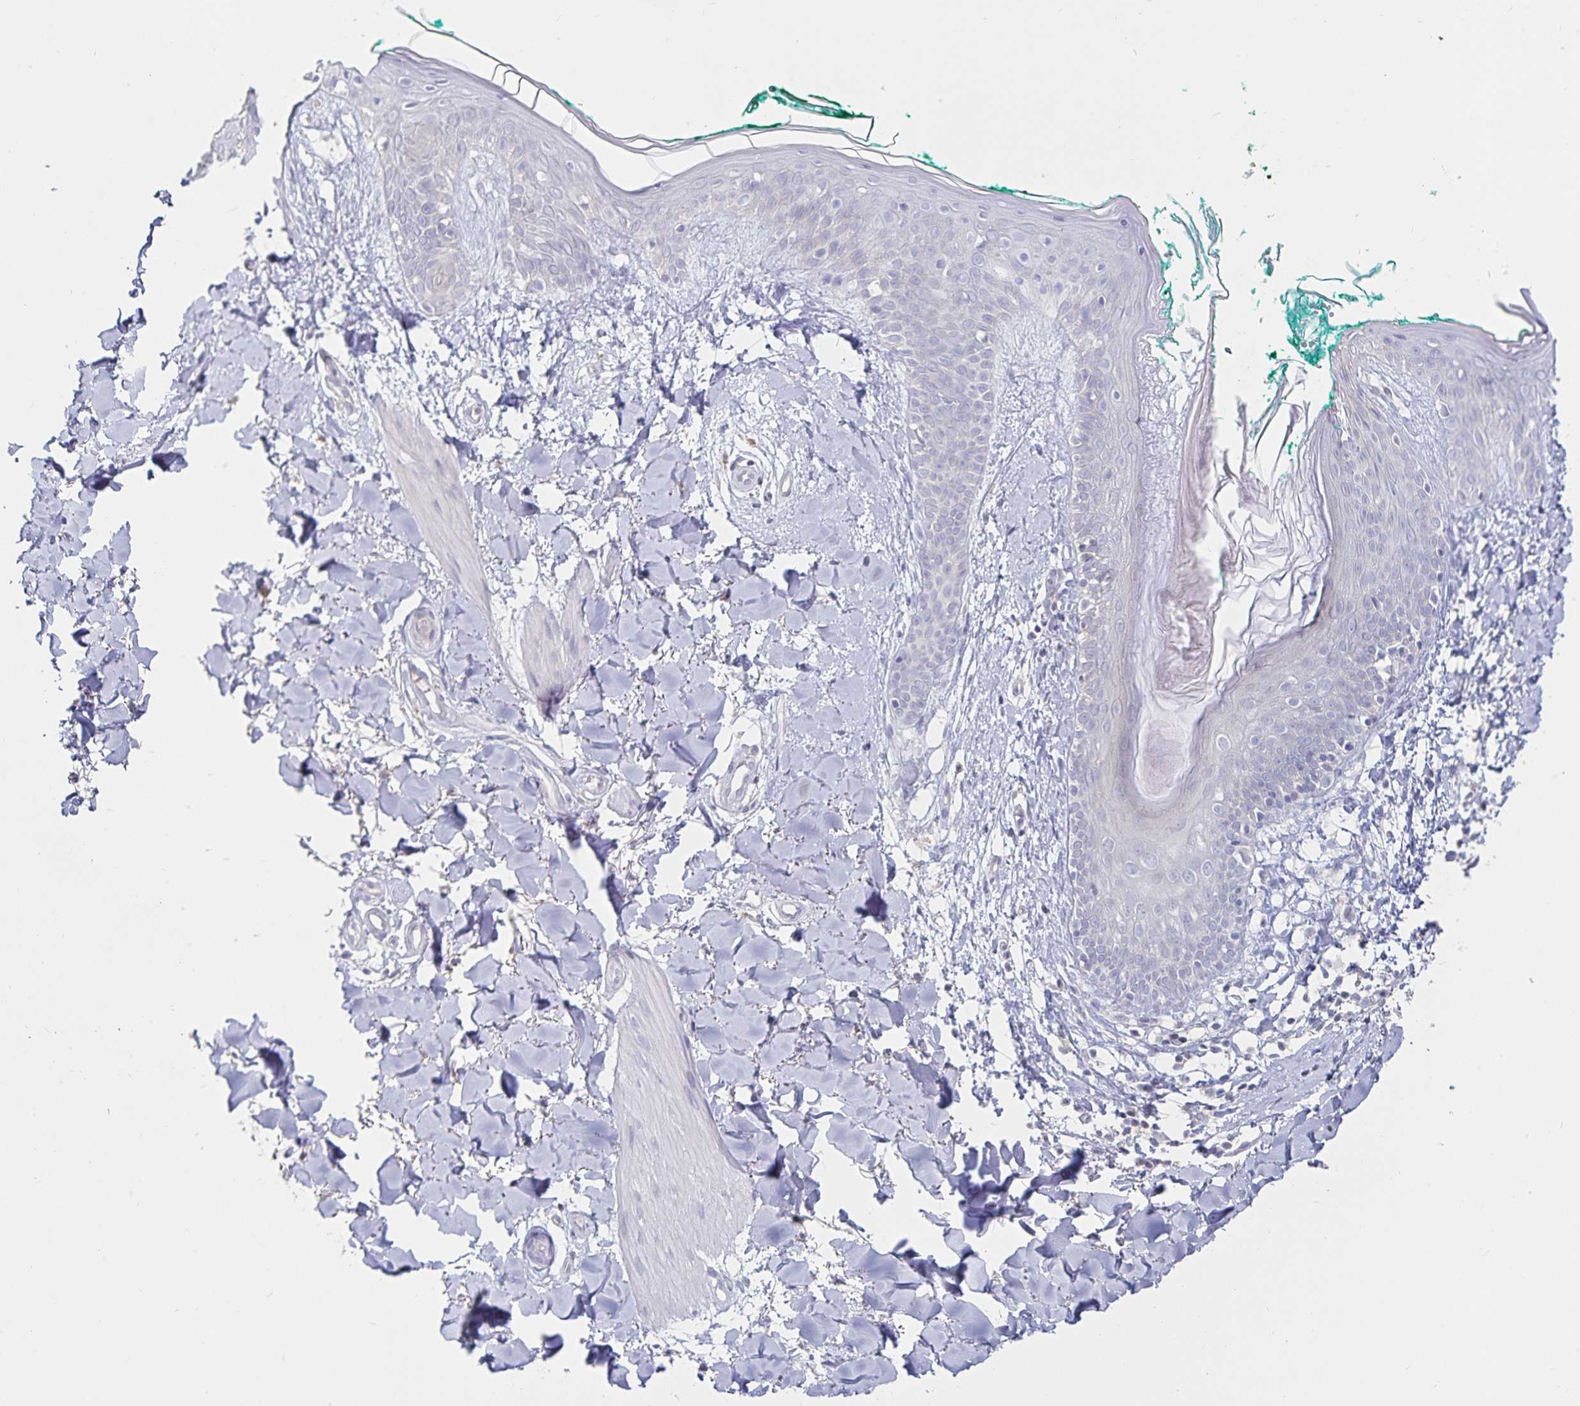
{"staining": {"intensity": "negative", "quantity": "none", "location": "none"}, "tissue": "skin", "cell_type": "Fibroblasts", "image_type": "normal", "snomed": [{"axis": "morphology", "description": "Normal tissue, NOS"}, {"axis": "topography", "description": "Skin"}], "caption": "IHC image of normal human skin stained for a protein (brown), which exhibits no expression in fibroblasts.", "gene": "SFTPA1", "patient": {"sex": "female", "age": 34}}